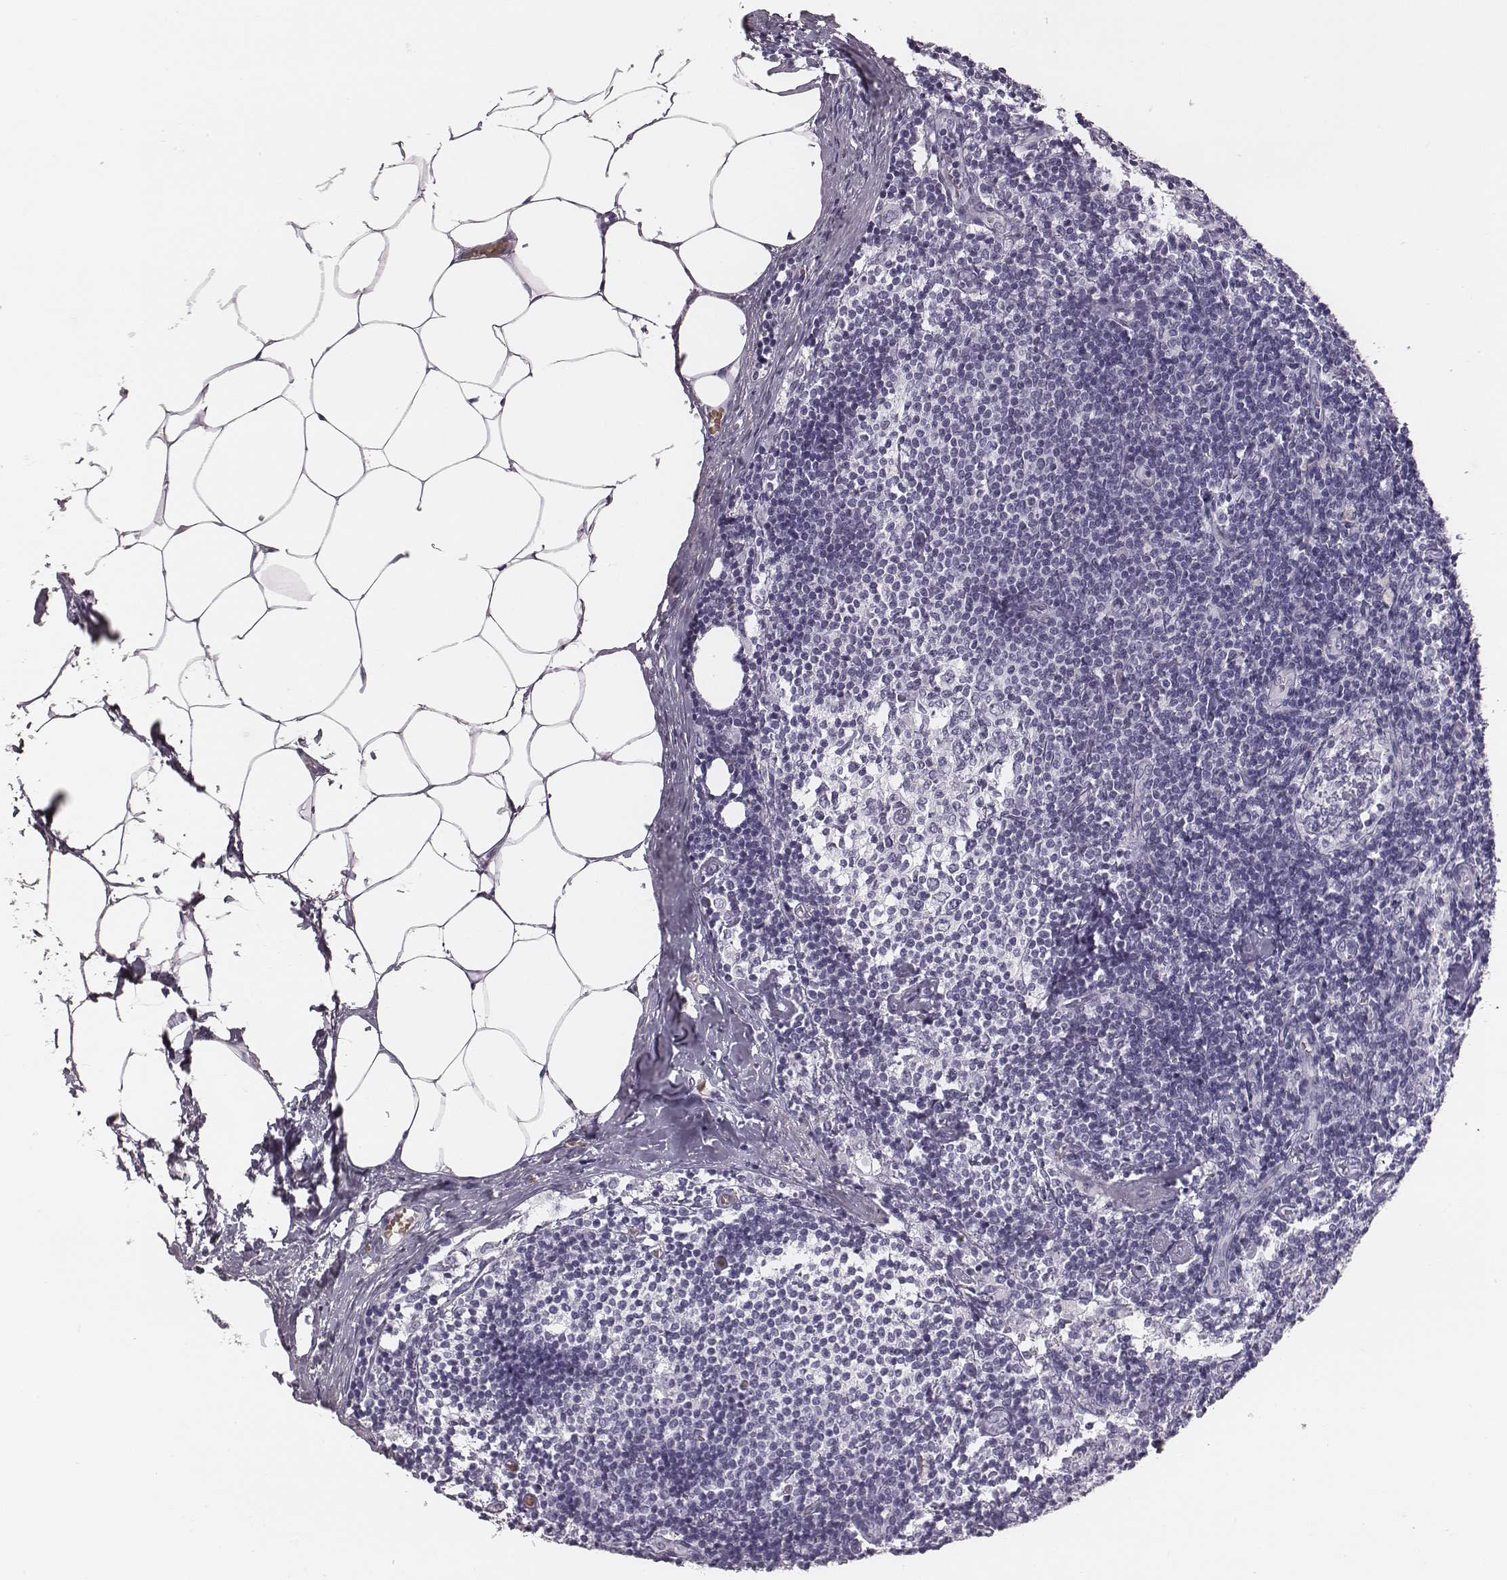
{"staining": {"intensity": "negative", "quantity": "none", "location": "none"}, "tissue": "lymph node", "cell_type": "Germinal center cells", "image_type": "normal", "snomed": [{"axis": "morphology", "description": "Normal tissue, NOS"}, {"axis": "topography", "description": "Lymph node"}], "caption": "The photomicrograph displays no significant staining in germinal center cells of lymph node.", "gene": "HBZ", "patient": {"sex": "female", "age": 69}}